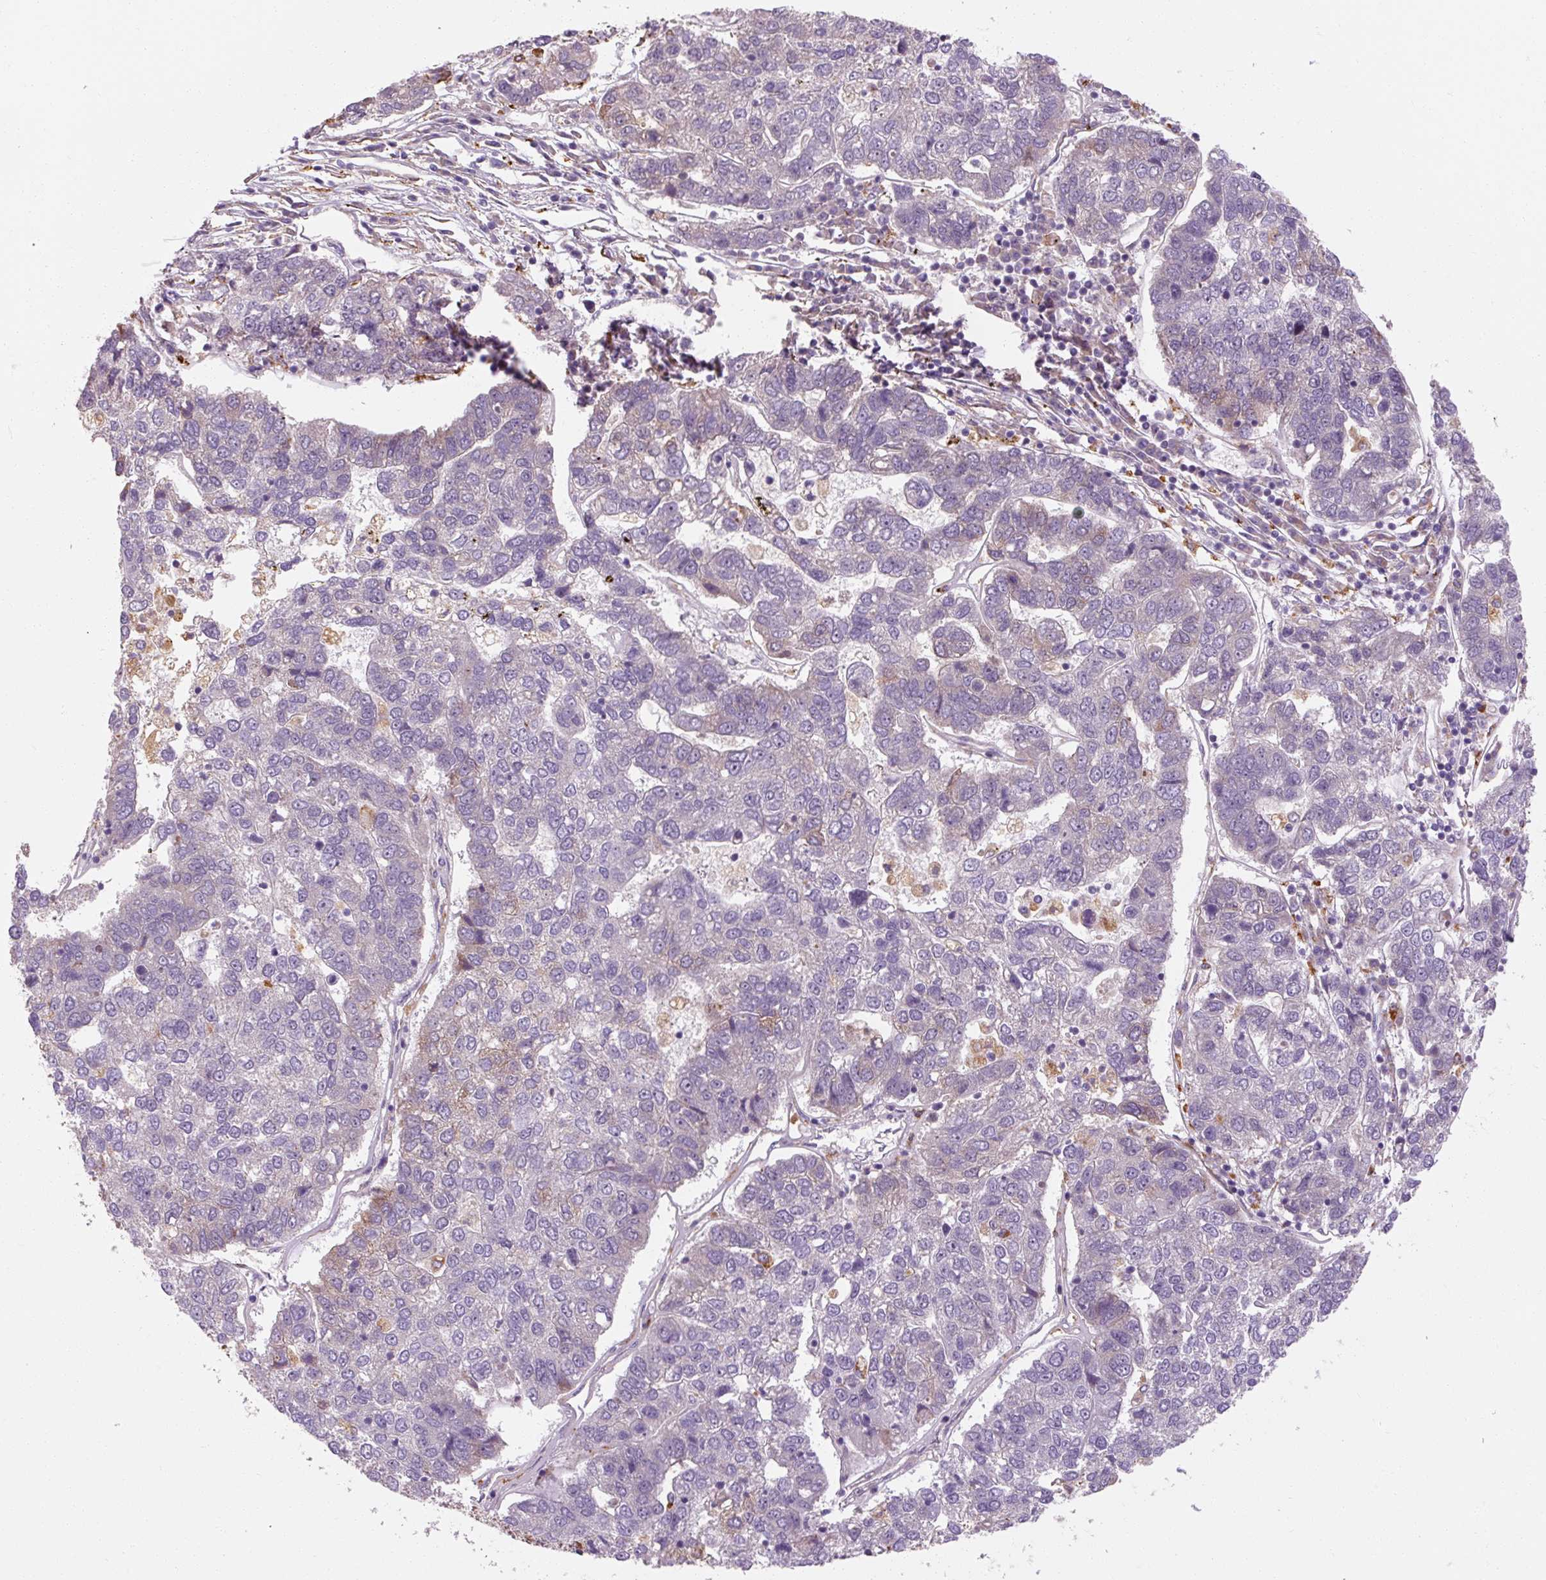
{"staining": {"intensity": "weak", "quantity": "<25%", "location": "cytoplasmic/membranous"}, "tissue": "pancreatic cancer", "cell_type": "Tumor cells", "image_type": "cancer", "snomed": [{"axis": "morphology", "description": "Adenocarcinoma, NOS"}, {"axis": "topography", "description": "Pancreas"}], "caption": "Immunohistochemistry histopathology image of human pancreatic cancer stained for a protein (brown), which displays no positivity in tumor cells. (DAB IHC, high magnification).", "gene": "TBC1D4", "patient": {"sex": "female", "age": 61}}